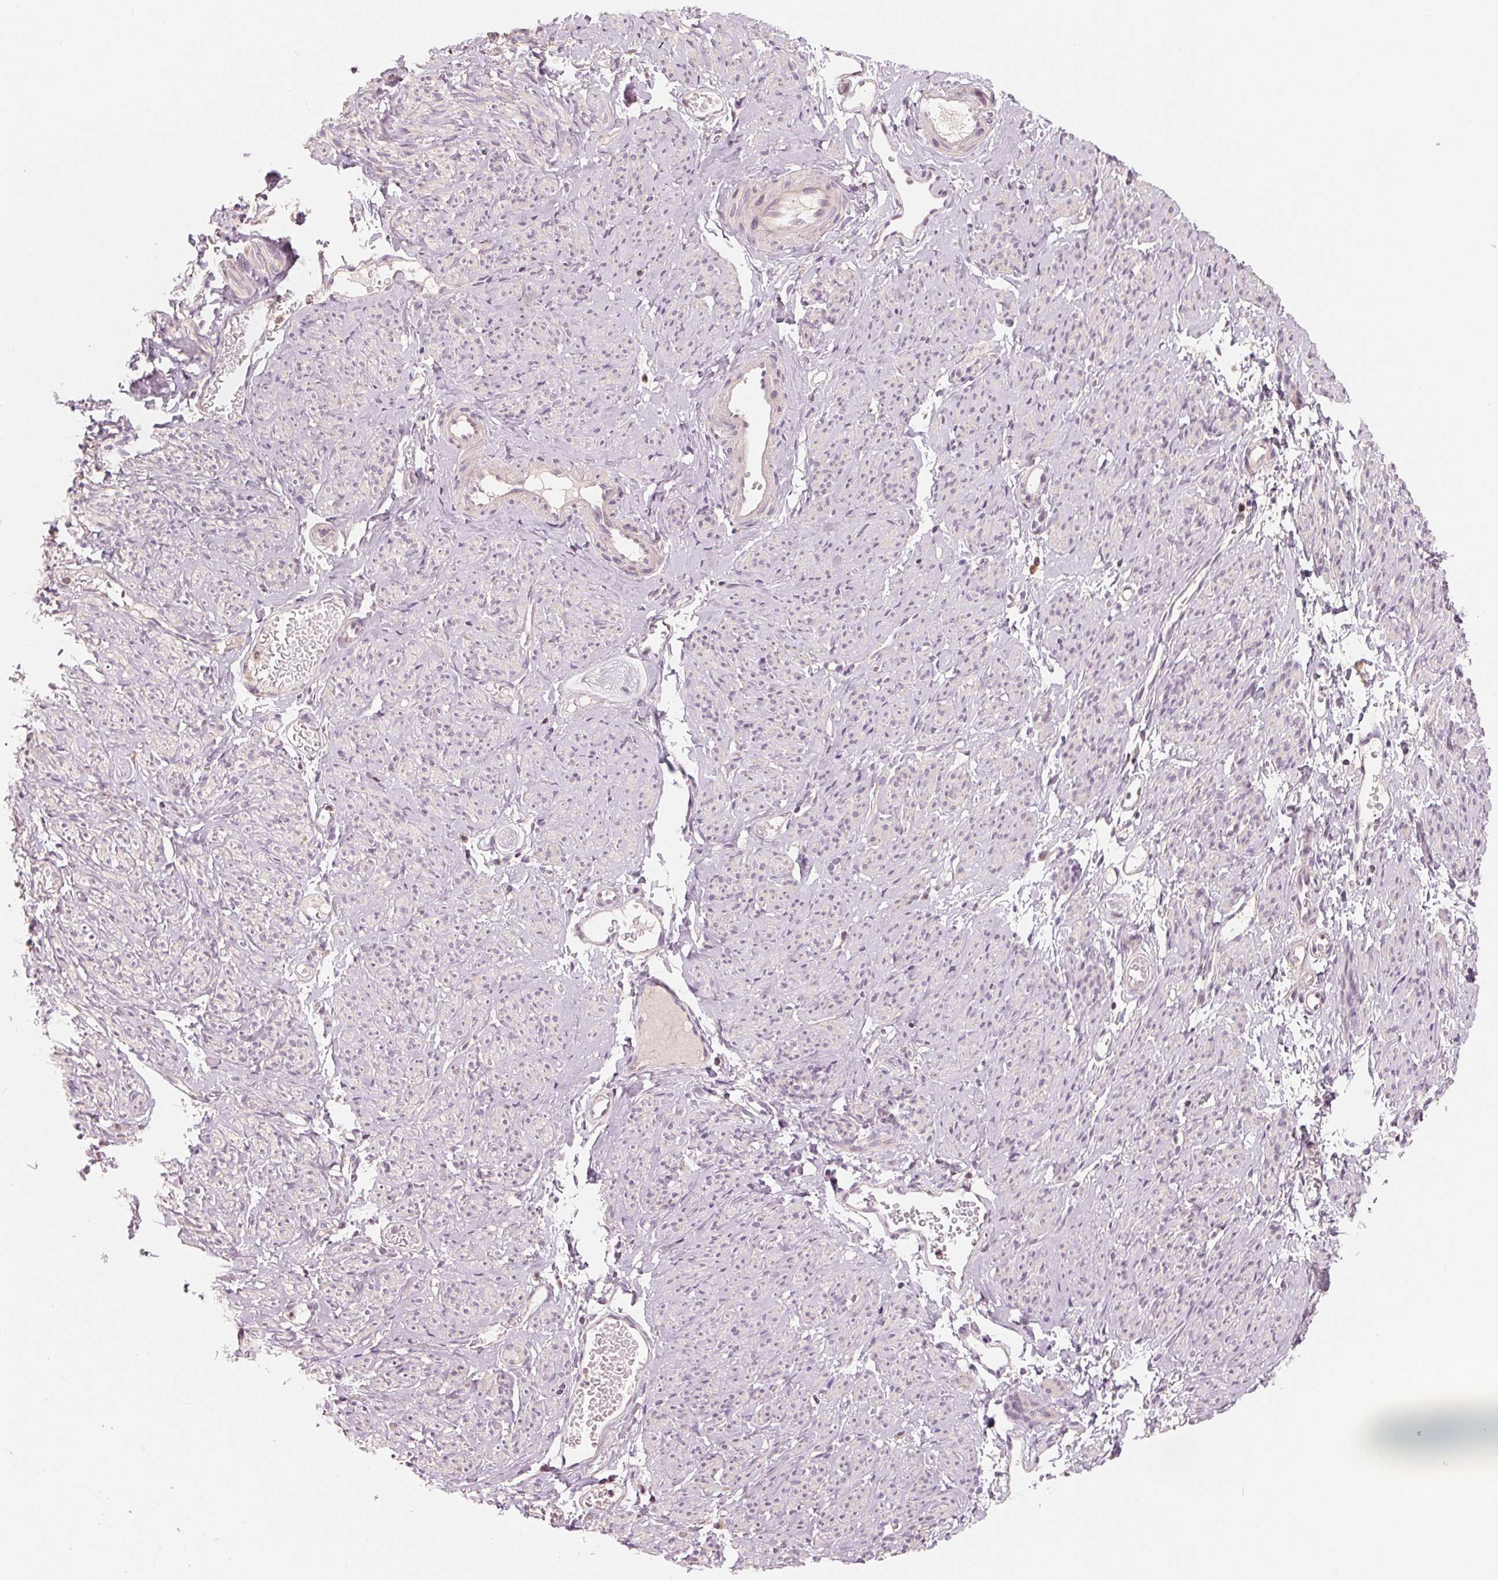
{"staining": {"intensity": "negative", "quantity": "none", "location": "none"}, "tissue": "smooth muscle", "cell_type": "Smooth muscle cells", "image_type": "normal", "snomed": [{"axis": "morphology", "description": "Normal tissue, NOS"}, {"axis": "topography", "description": "Smooth muscle"}], "caption": "Immunohistochemistry image of benign smooth muscle: human smooth muscle stained with DAB reveals no significant protein staining in smooth muscle cells. The staining is performed using DAB (3,3'-diaminobenzidine) brown chromogen with nuclei counter-stained in using hematoxylin.", "gene": "AQP8", "patient": {"sex": "female", "age": 65}}